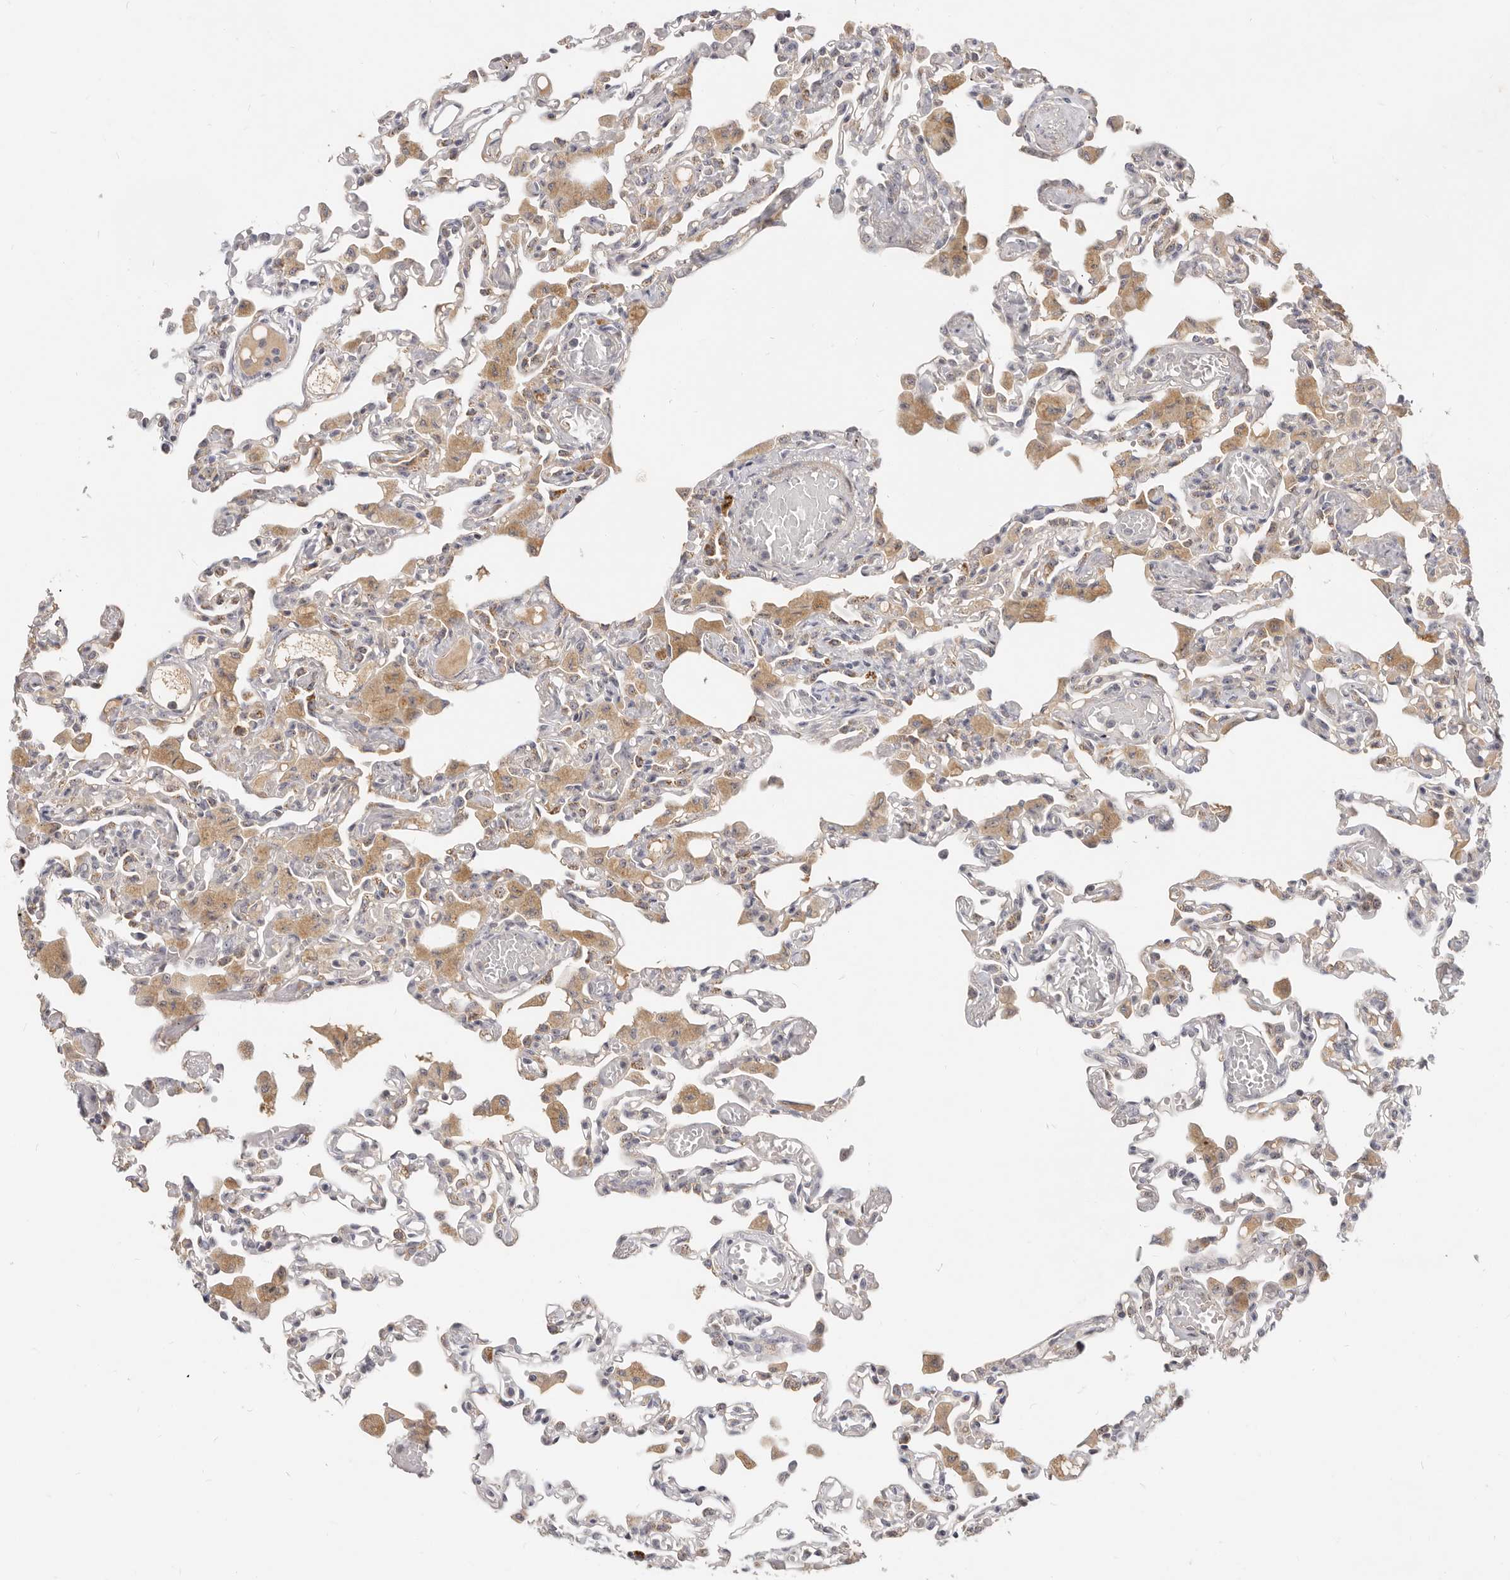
{"staining": {"intensity": "negative", "quantity": "none", "location": "none"}, "tissue": "lung", "cell_type": "Alveolar cells", "image_type": "normal", "snomed": [{"axis": "morphology", "description": "Normal tissue, NOS"}, {"axis": "topography", "description": "Bronchus"}, {"axis": "topography", "description": "Lung"}], "caption": "The IHC histopathology image has no significant positivity in alveolar cells of lung. (IHC, brightfield microscopy, high magnification).", "gene": "MICALL2", "patient": {"sex": "female", "age": 49}}